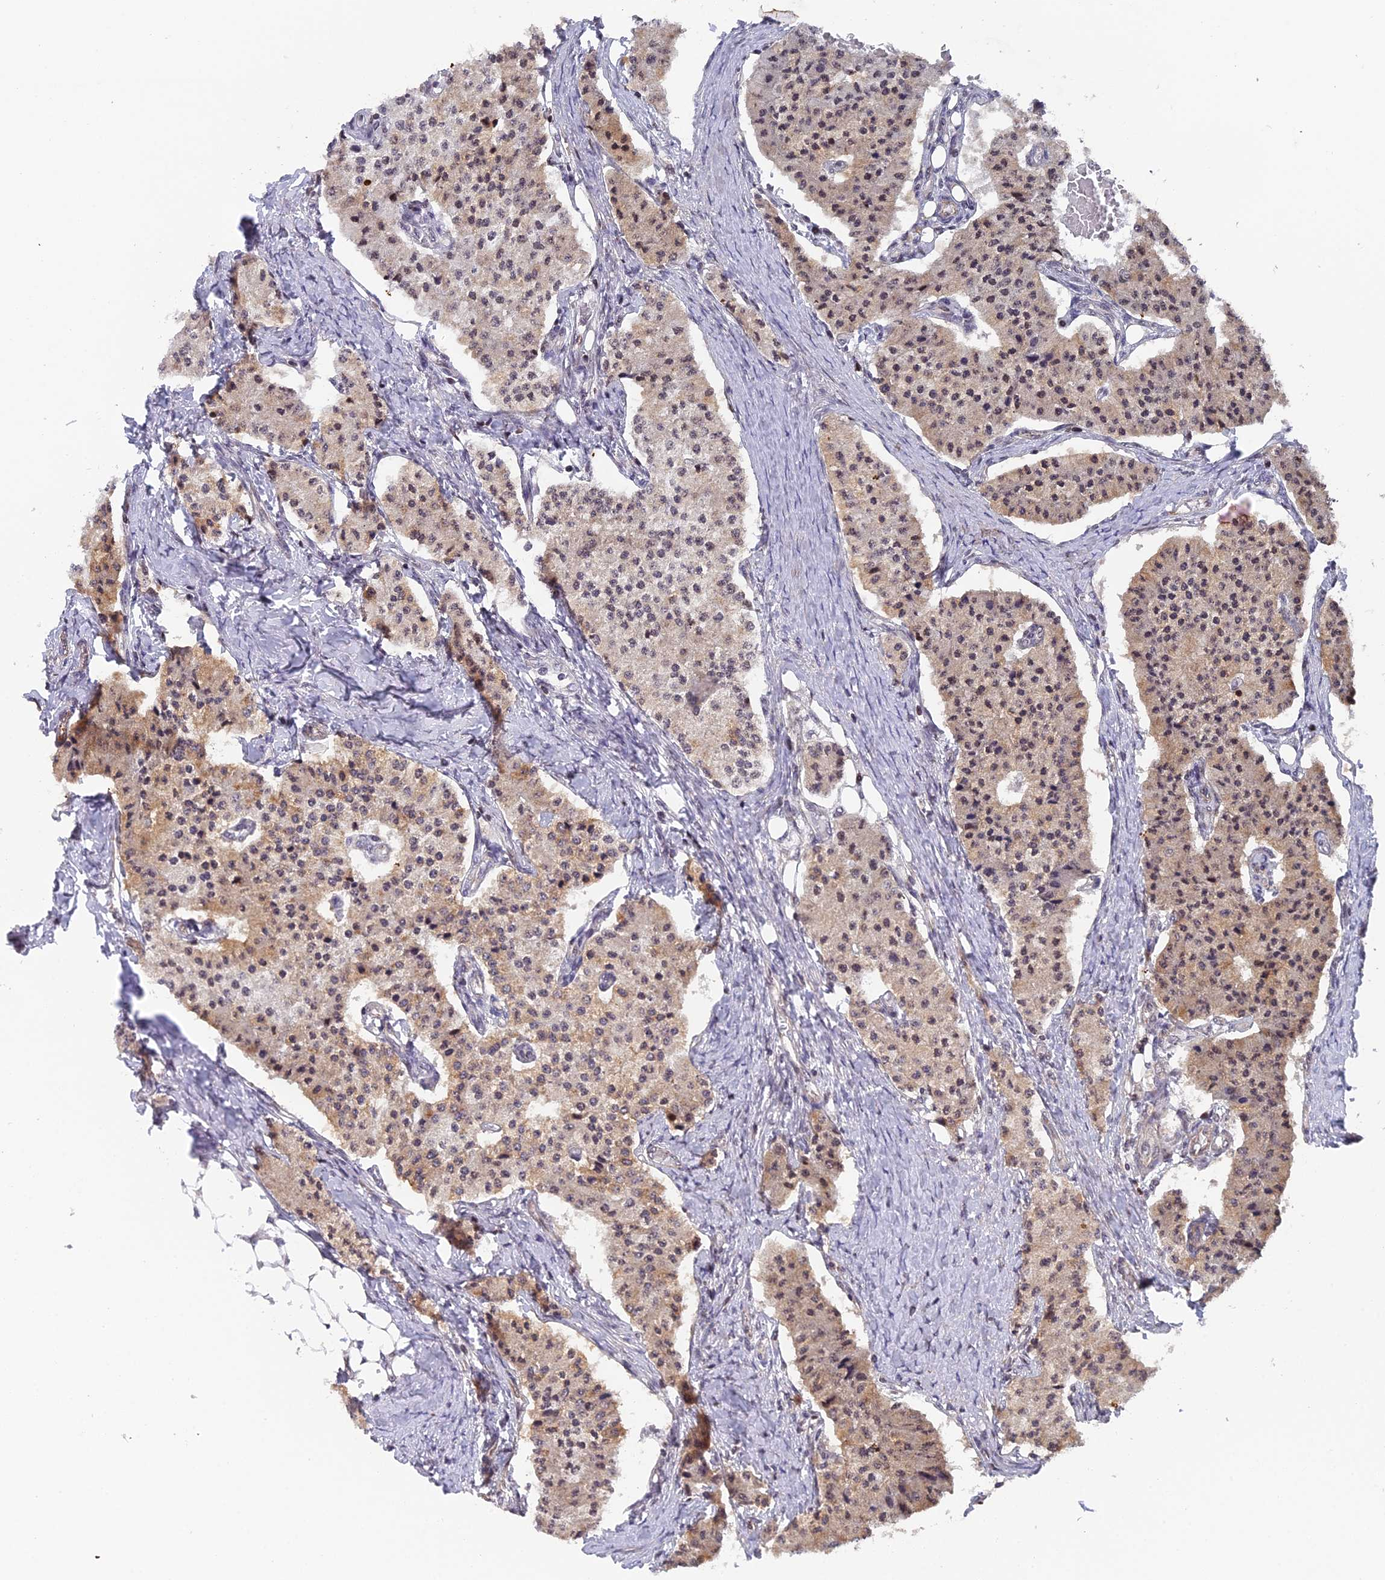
{"staining": {"intensity": "moderate", "quantity": ">75%", "location": "nuclear"}, "tissue": "carcinoid", "cell_type": "Tumor cells", "image_type": "cancer", "snomed": [{"axis": "morphology", "description": "Carcinoid, malignant, NOS"}, {"axis": "topography", "description": "Colon"}], "caption": "A medium amount of moderate nuclear expression is seen in approximately >75% of tumor cells in carcinoid tissue.", "gene": "XKR9", "patient": {"sex": "female", "age": 52}}